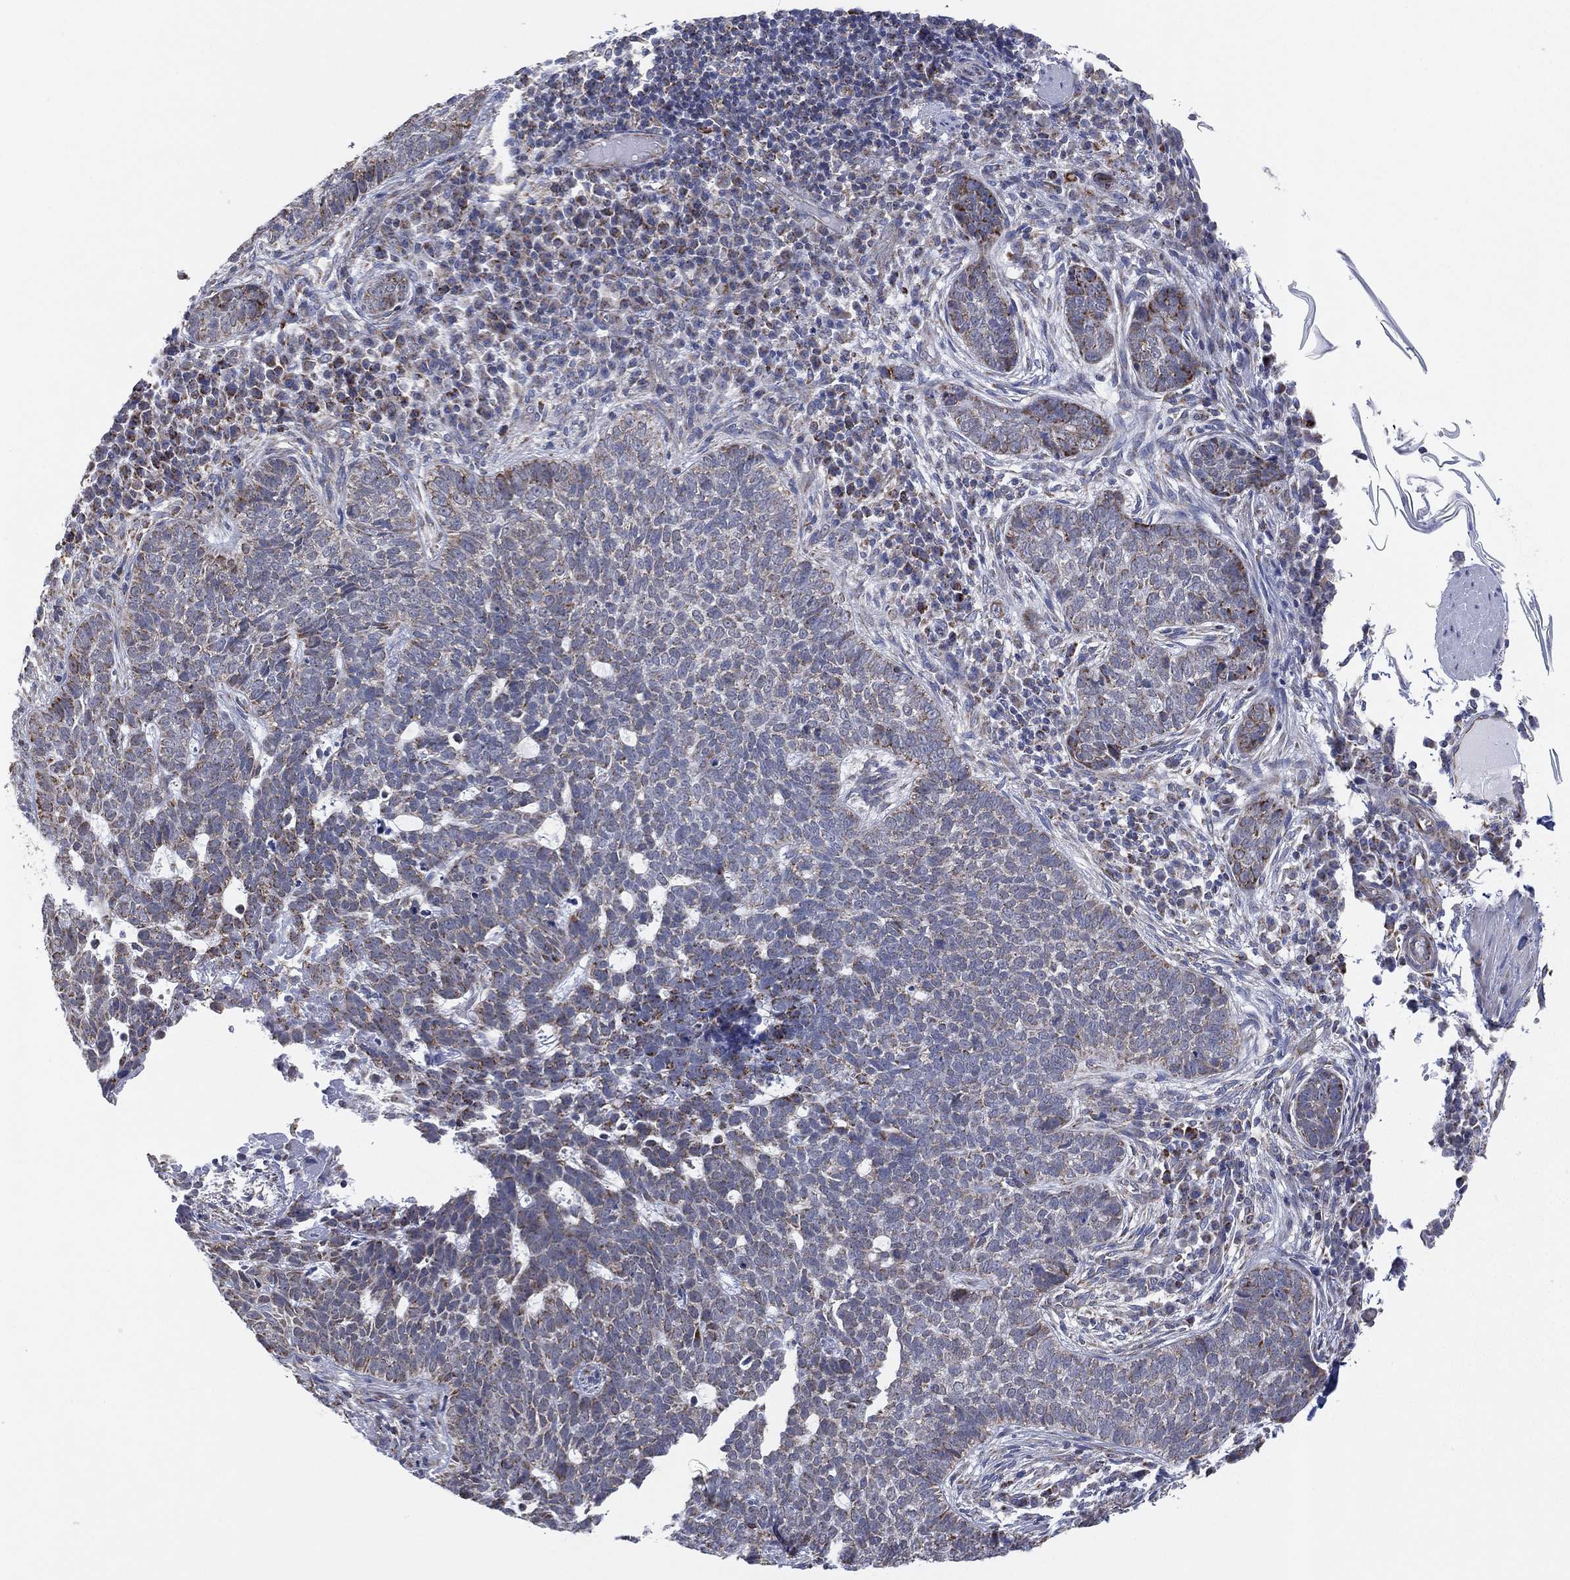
{"staining": {"intensity": "moderate", "quantity": "<25%", "location": "cytoplasmic/membranous"}, "tissue": "skin cancer", "cell_type": "Tumor cells", "image_type": "cancer", "snomed": [{"axis": "morphology", "description": "Basal cell carcinoma"}, {"axis": "topography", "description": "Skin"}], "caption": "An IHC photomicrograph of neoplastic tissue is shown. Protein staining in brown labels moderate cytoplasmic/membranous positivity in skin cancer within tumor cells. The staining was performed using DAB, with brown indicating positive protein expression. Nuclei are stained blue with hematoxylin.", "gene": "INA", "patient": {"sex": "female", "age": 69}}